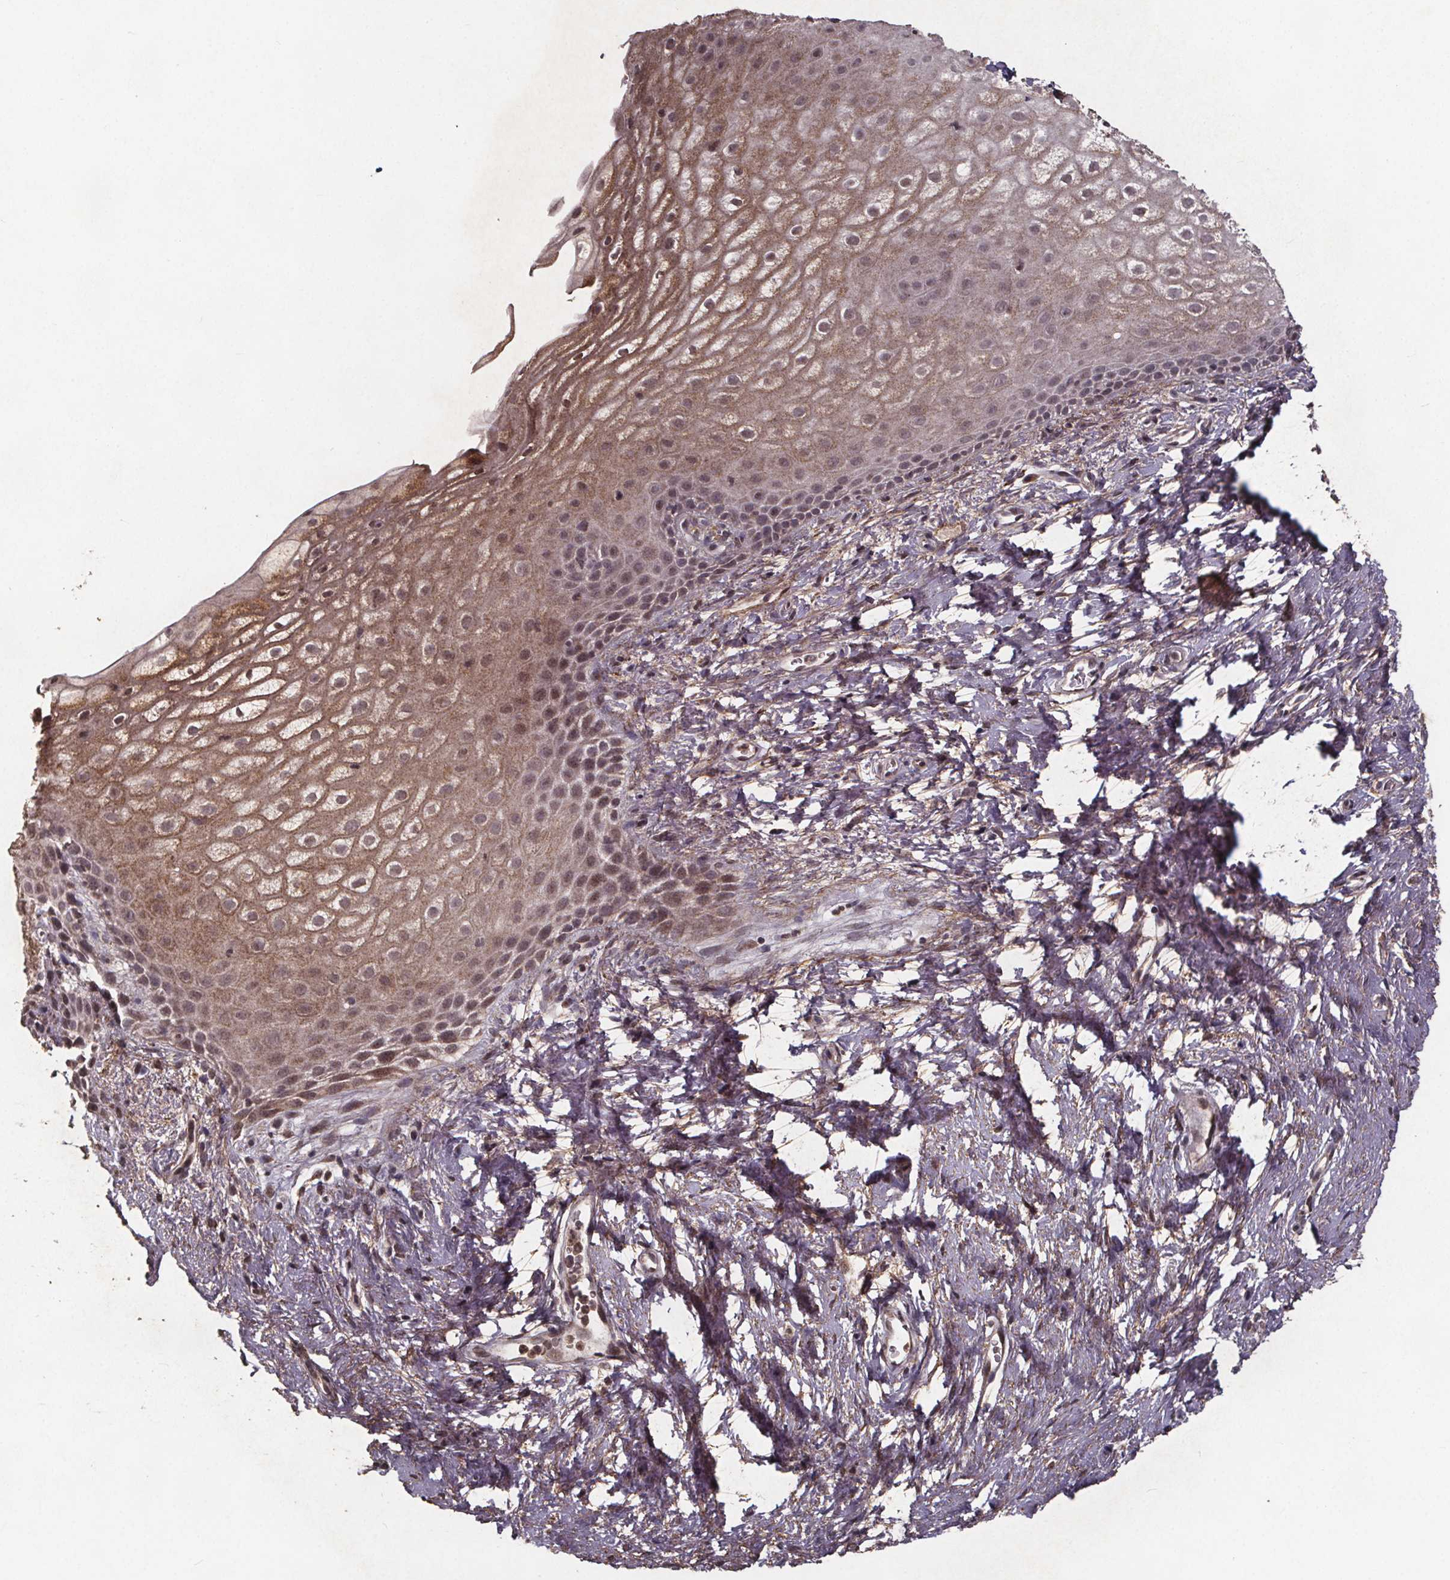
{"staining": {"intensity": "moderate", "quantity": "25%-75%", "location": "cytoplasmic/membranous,nuclear"}, "tissue": "skin", "cell_type": "Epidermal cells", "image_type": "normal", "snomed": [{"axis": "morphology", "description": "Normal tissue, NOS"}, {"axis": "topography", "description": "Anal"}], "caption": "High-magnification brightfield microscopy of unremarkable skin stained with DAB (3,3'-diaminobenzidine) (brown) and counterstained with hematoxylin (blue). epidermal cells exhibit moderate cytoplasmic/membranous,nuclear expression is identified in about25%-75% of cells. (IHC, brightfield microscopy, high magnification).", "gene": "GPX3", "patient": {"sex": "female", "age": 46}}